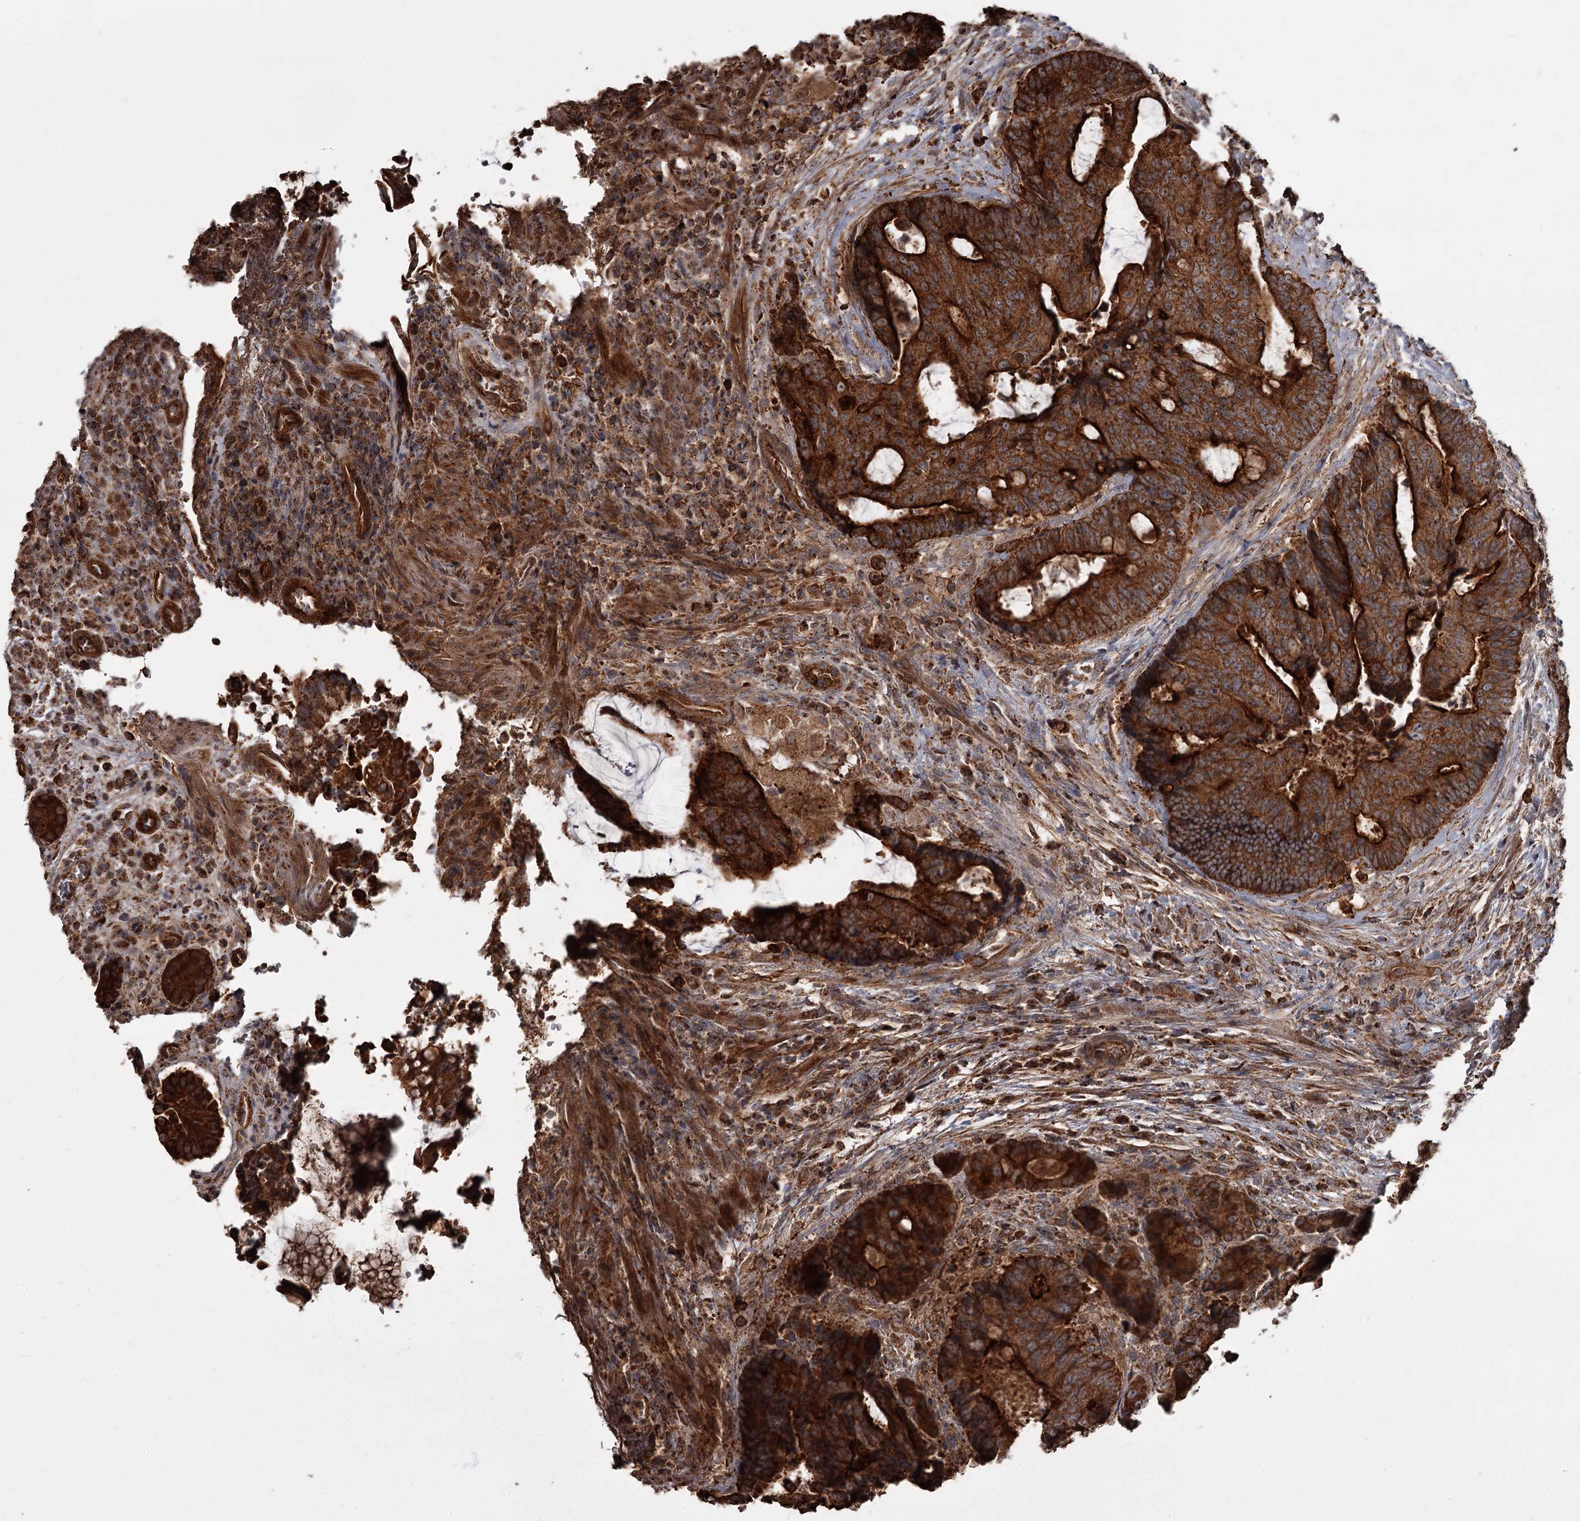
{"staining": {"intensity": "strong", "quantity": ">75%", "location": "cytoplasmic/membranous"}, "tissue": "colorectal cancer", "cell_type": "Tumor cells", "image_type": "cancer", "snomed": [{"axis": "morphology", "description": "Adenocarcinoma, NOS"}, {"axis": "topography", "description": "Rectum"}], "caption": "A brown stain labels strong cytoplasmic/membranous staining of a protein in colorectal cancer tumor cells. (DAB IHC, brown staining for protein, blue staining for nuclei).", "gene": "THAP9", "patient": {"sex": "male", "age": 69}}